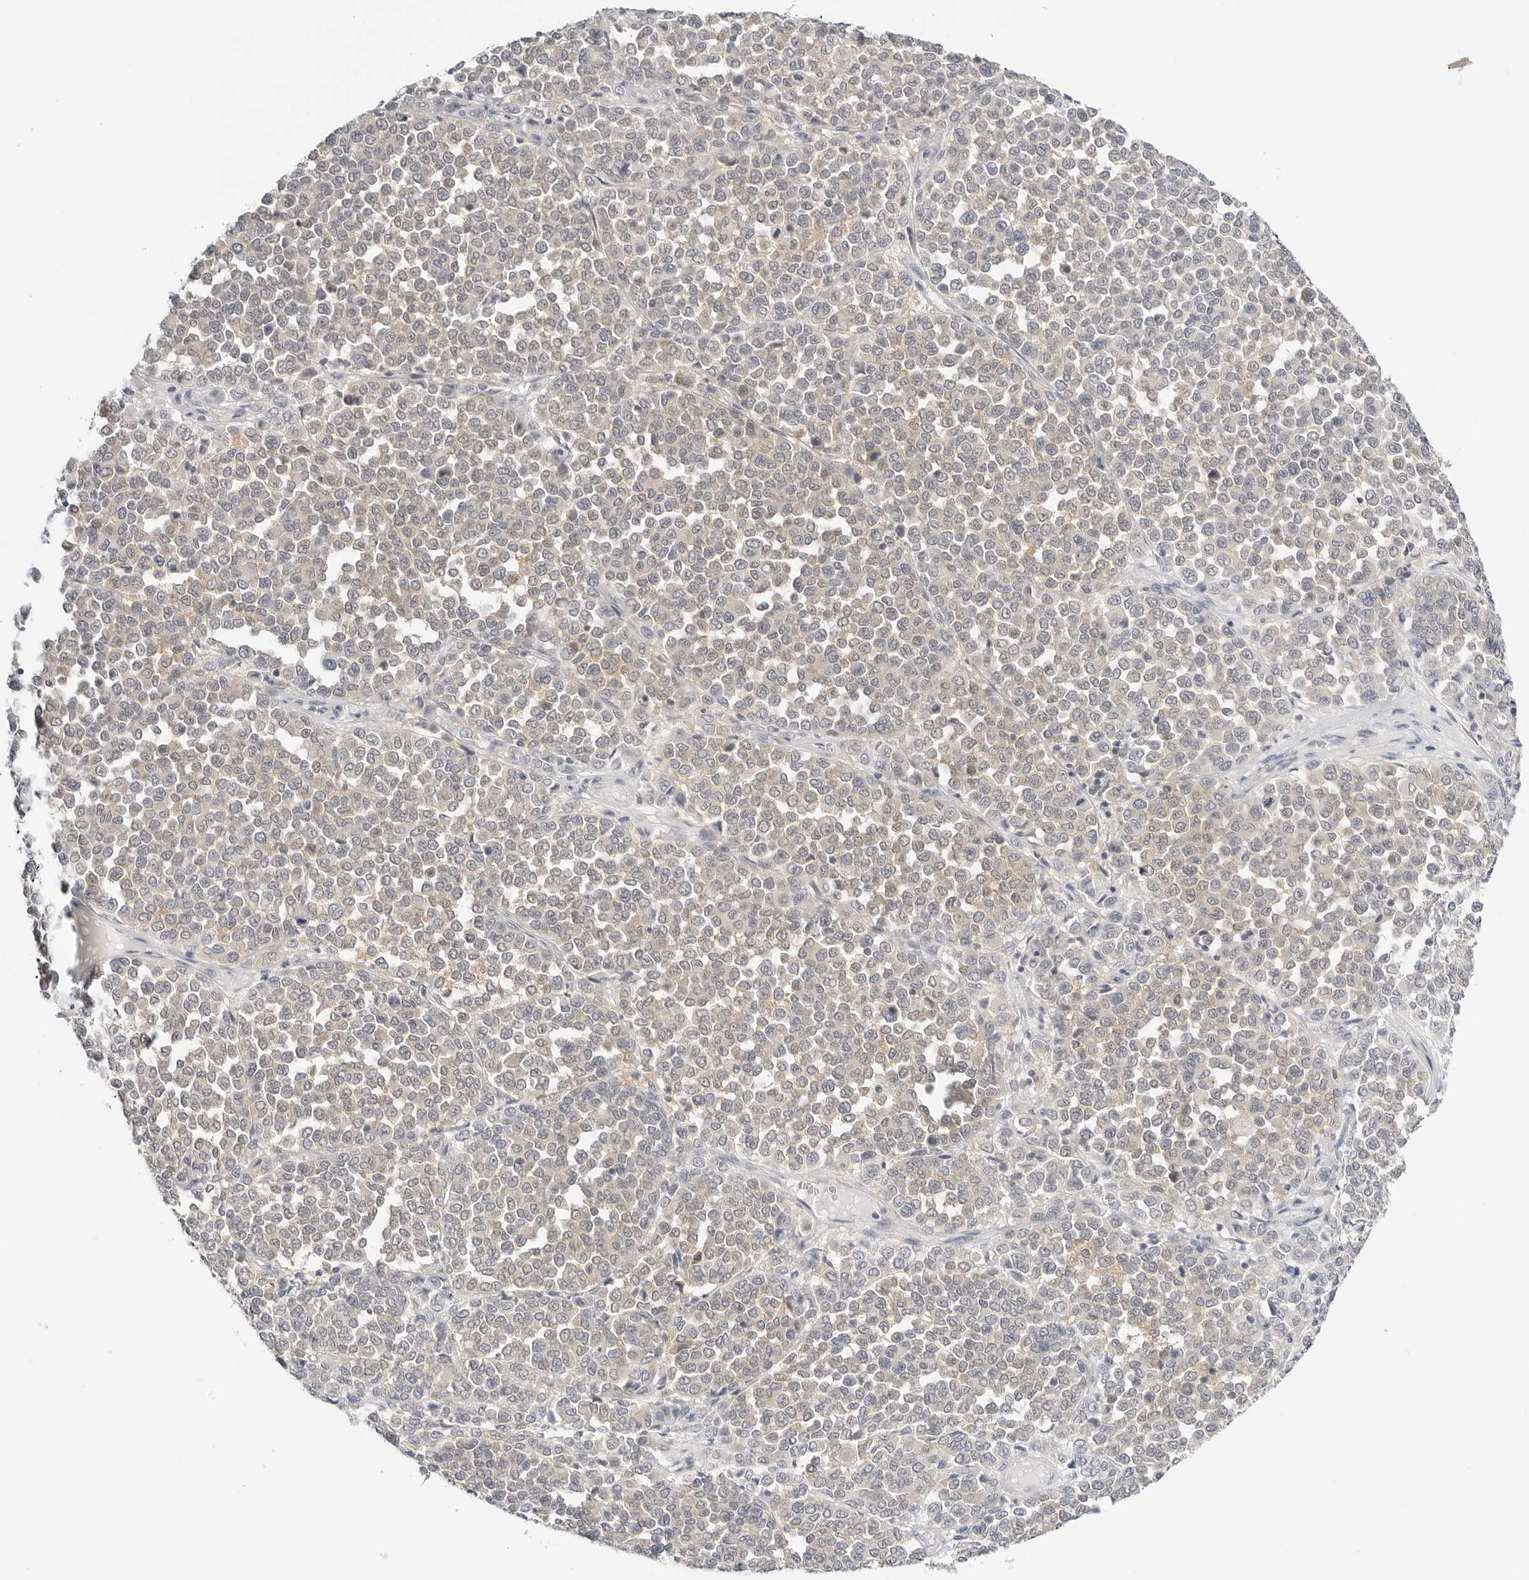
{"staining": {"intensity": "weak", "quantity": "<25%", "location": "cytoplasmic/membranous"}, "tissue": "melanoma", "cell_type": "Tumor cells", "image_type": "cancer", "snomed": [{"axis": "morphology", "description": "Malignant melanoma, Metastatic site"}, {"axis": "topography", "description": "Pancreas"}], "caption": "An immunohistochemistry (IHC) image of malignant melanoma (metastatic site) is shown. There is no staining in tumor cells of malignant melanoma (metastatic site).", "gene": "MAP2K5", "patient": {"sex": "female", "age": 30}}